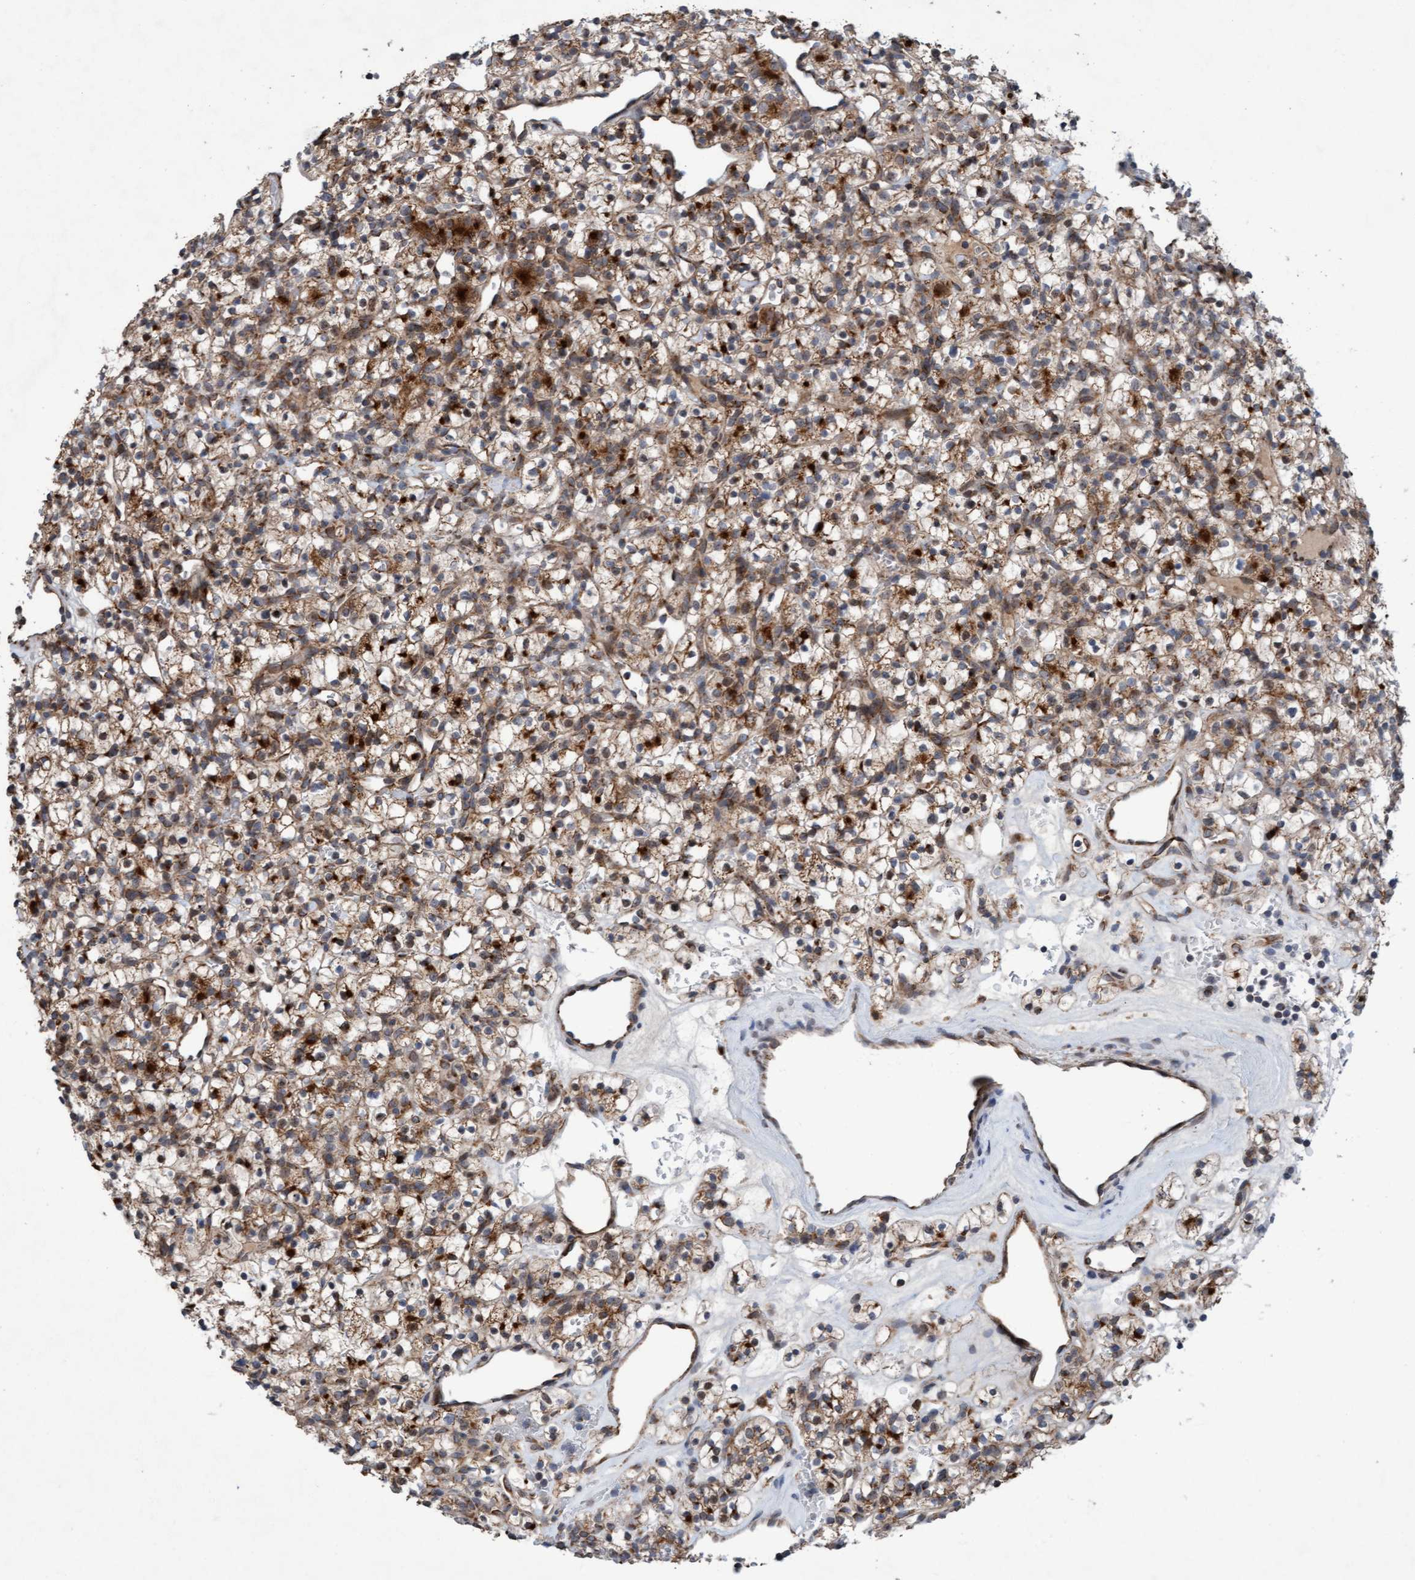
{"staining": {"intensity": "moderate", "quantity": ">75%", "location": "cytoplasmic/membranous"}, "tissue": "renal cancer", "cell_type": "Tumor cells", "image_type": "cancer", "snomed": [{"axis": "morphology", "description": "Adenocarcinoma, NOS"}, {"axis": "topography", "description": "Kidney"}], "caption": "Tumor cells display medium levels of moderate cytoplasmic/membranous expression in approximately >75% of cells in human adenocarcinoma (renal). The staining was performed using DAB (3,3'-diaminobenzidine), with brown indicating positive protein expression. Nuclei are stained blue with hematoxylin.", "gene": "ZNF566", "patient": {"sex": "female", "age": 57}}